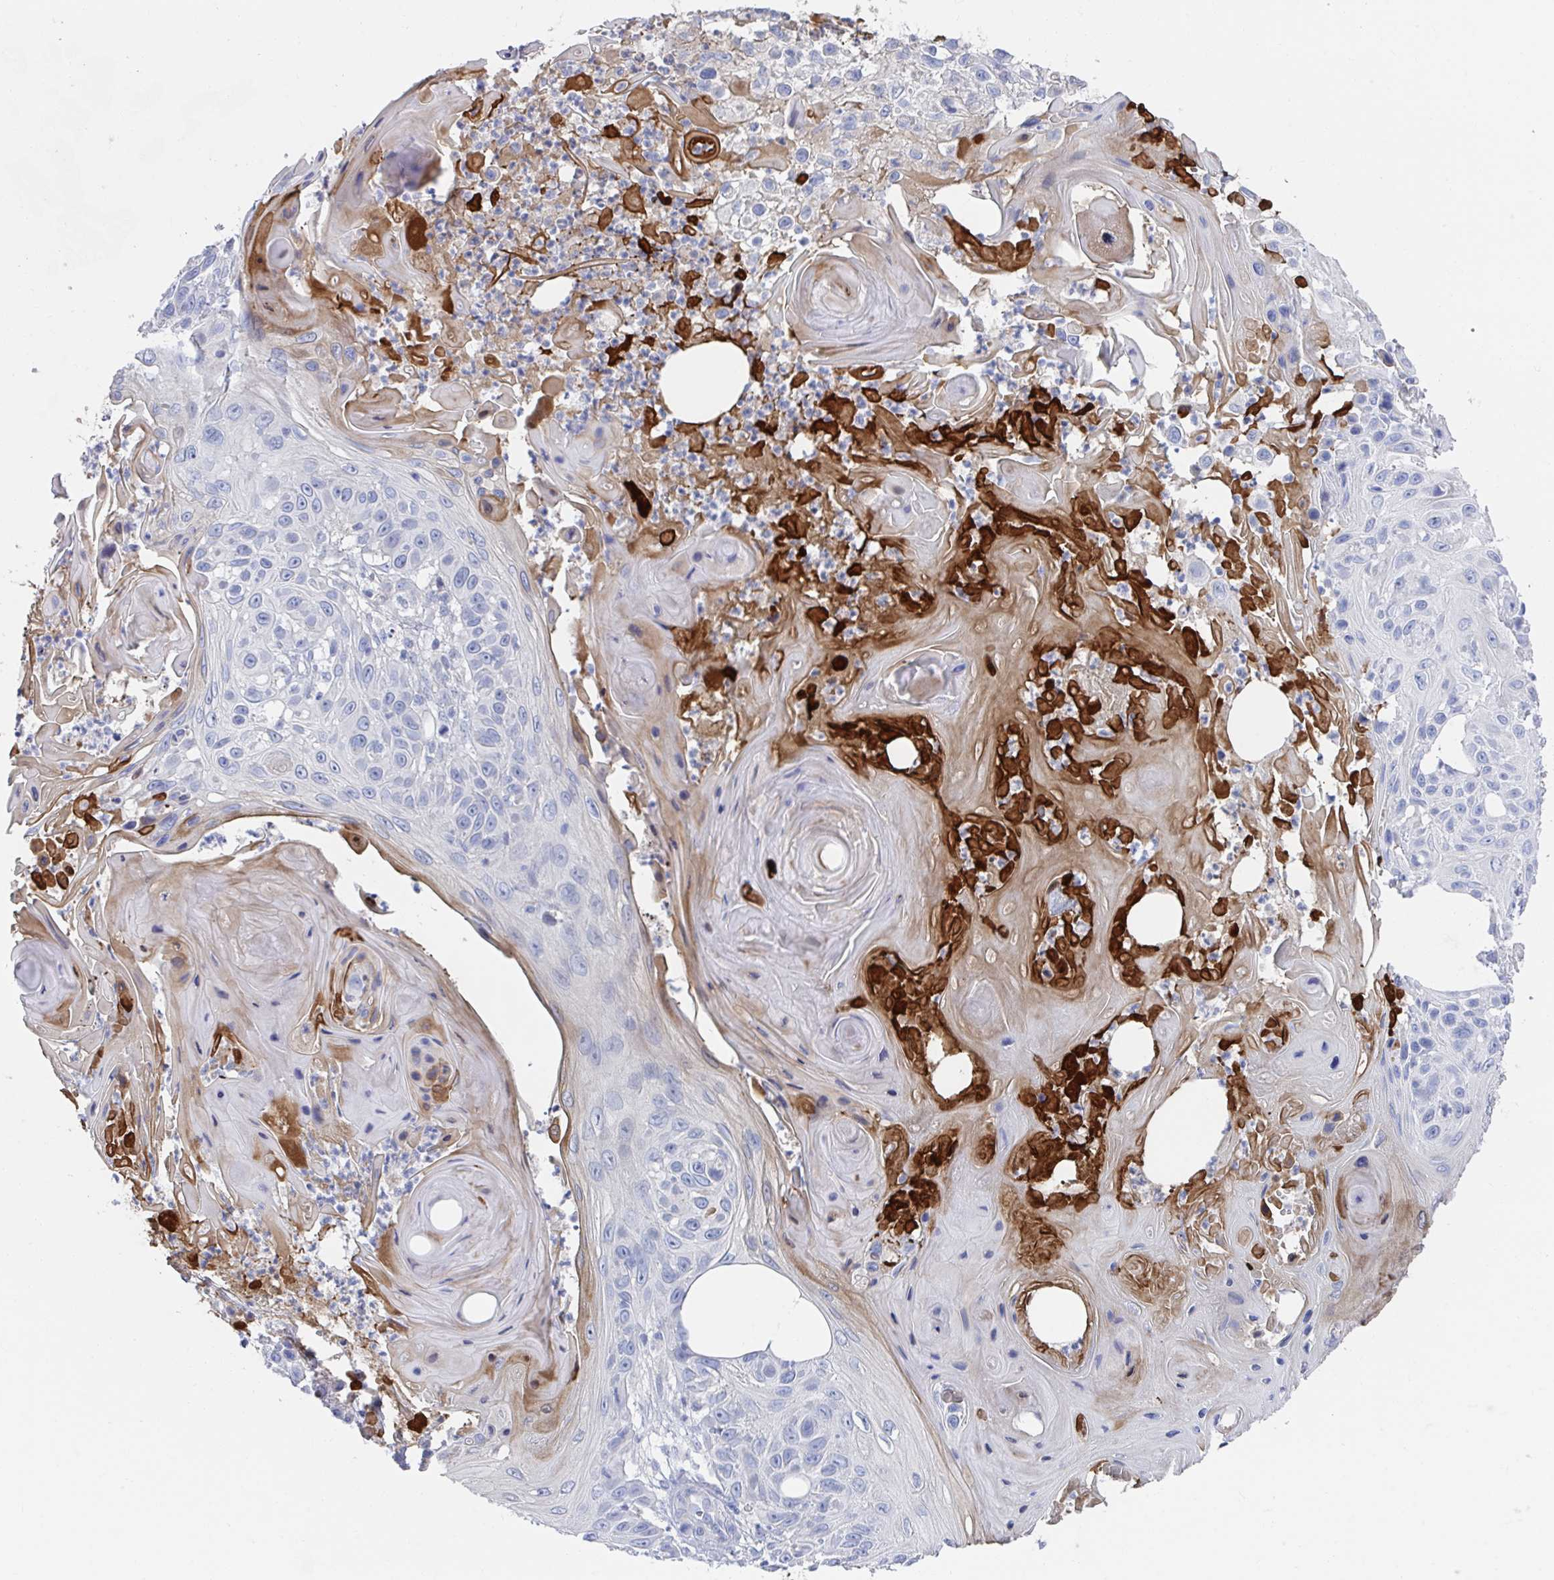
{"staining": {"intensity": "negative", "quantity": "none", "location": "none"}, "tissue": "skin cancer", "cell_type": "Tumor cells", "image_type": "cancer", "snomed": [{"axis": "morphology", "description": "Squamous cell carcinoma, NOS"}, {"axis": "topography", "description": "Skin"}], "caption": "An immunohistochemistry (IHC) image of skin squamous cell carcinoma is shown. There is no staining in tumor cells of skin squamous cell carcinoma.", "gene": "TNFAIP6", "patient": {"sex": "male", "age": 82}}